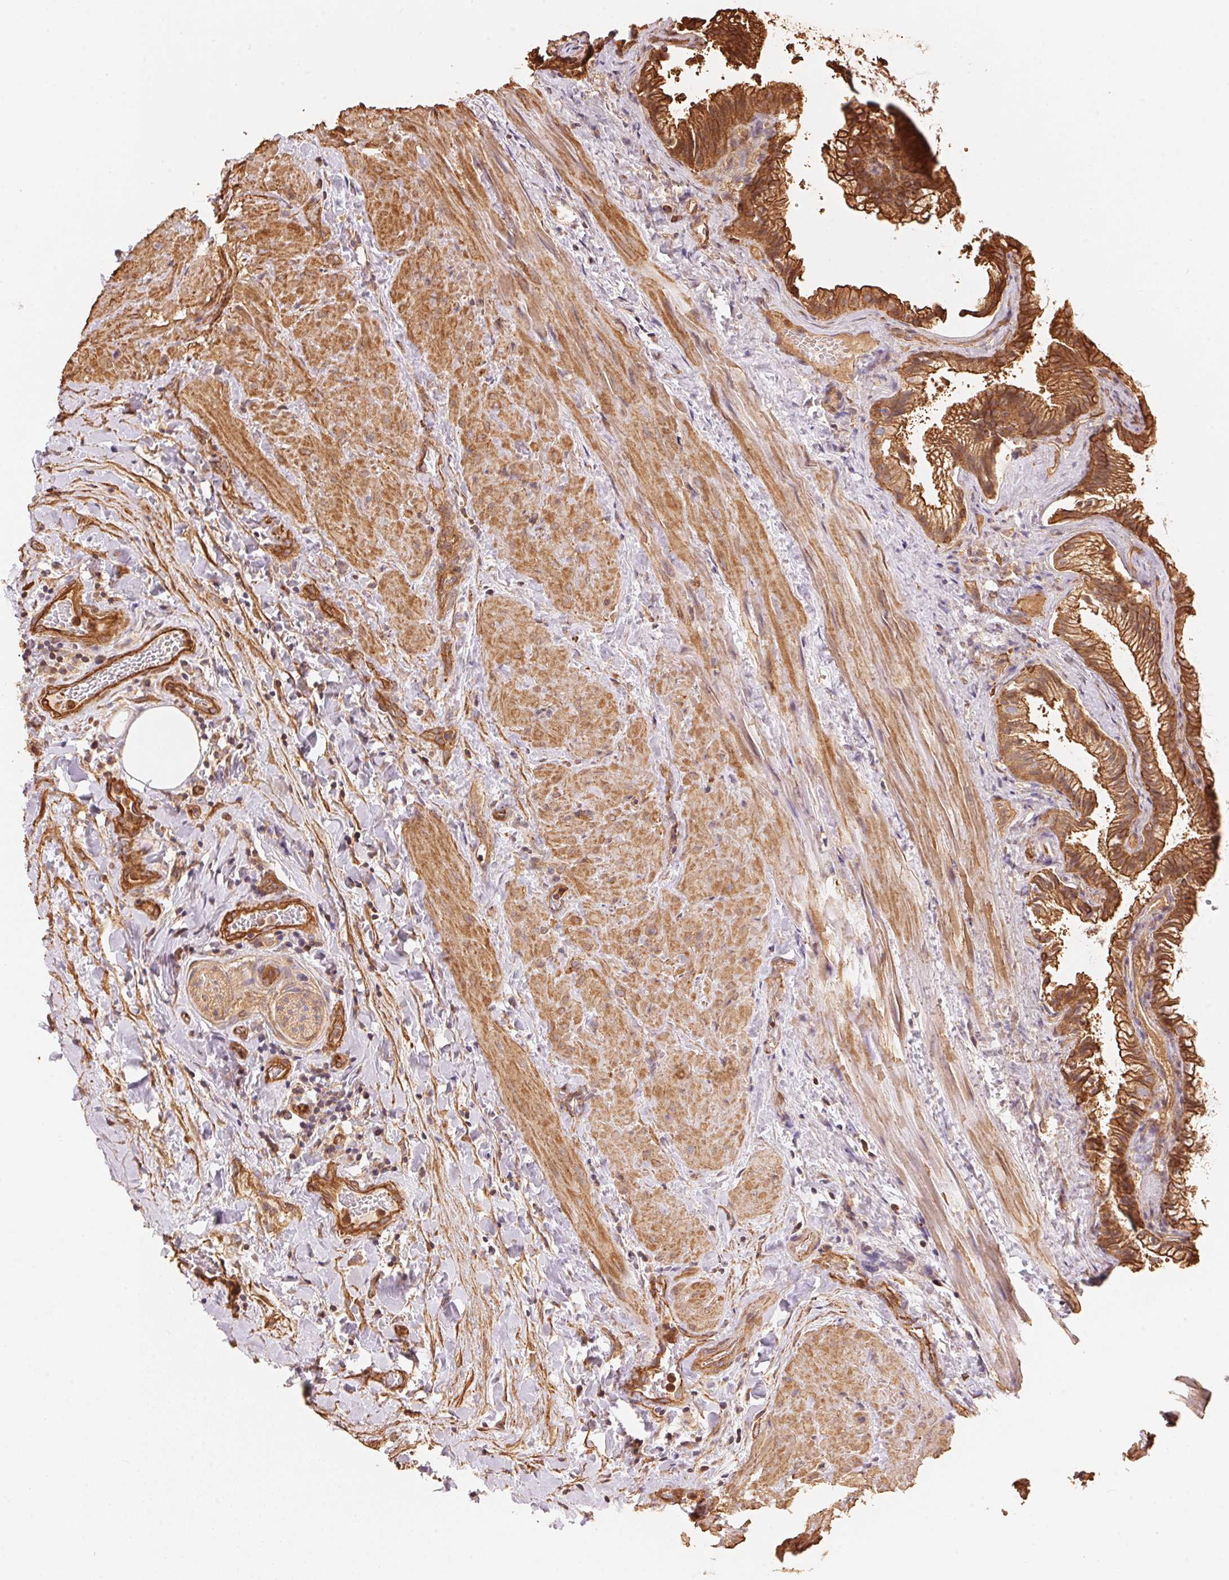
{"staining": {"intensity": "moderate", "quantity": ">75%", "location": "cytoplasmic/membranous"}, "tissue": "gallbladder", "cell_type": "Glandular cells", "image_type": "normal", "snomed": [{"axis": "morphology", "description": "Normal tissue, NOS"}, {"axis": "topography", "description": "Gallbladder"}], "caption": "Glandular cells exhibit medium levels of moderate cytoplasmic/membranous positivity in about >75% of cells in benign human gallbladder.", "gene": "FRAS1", "patient": {"sex": "male", "age": 70}}